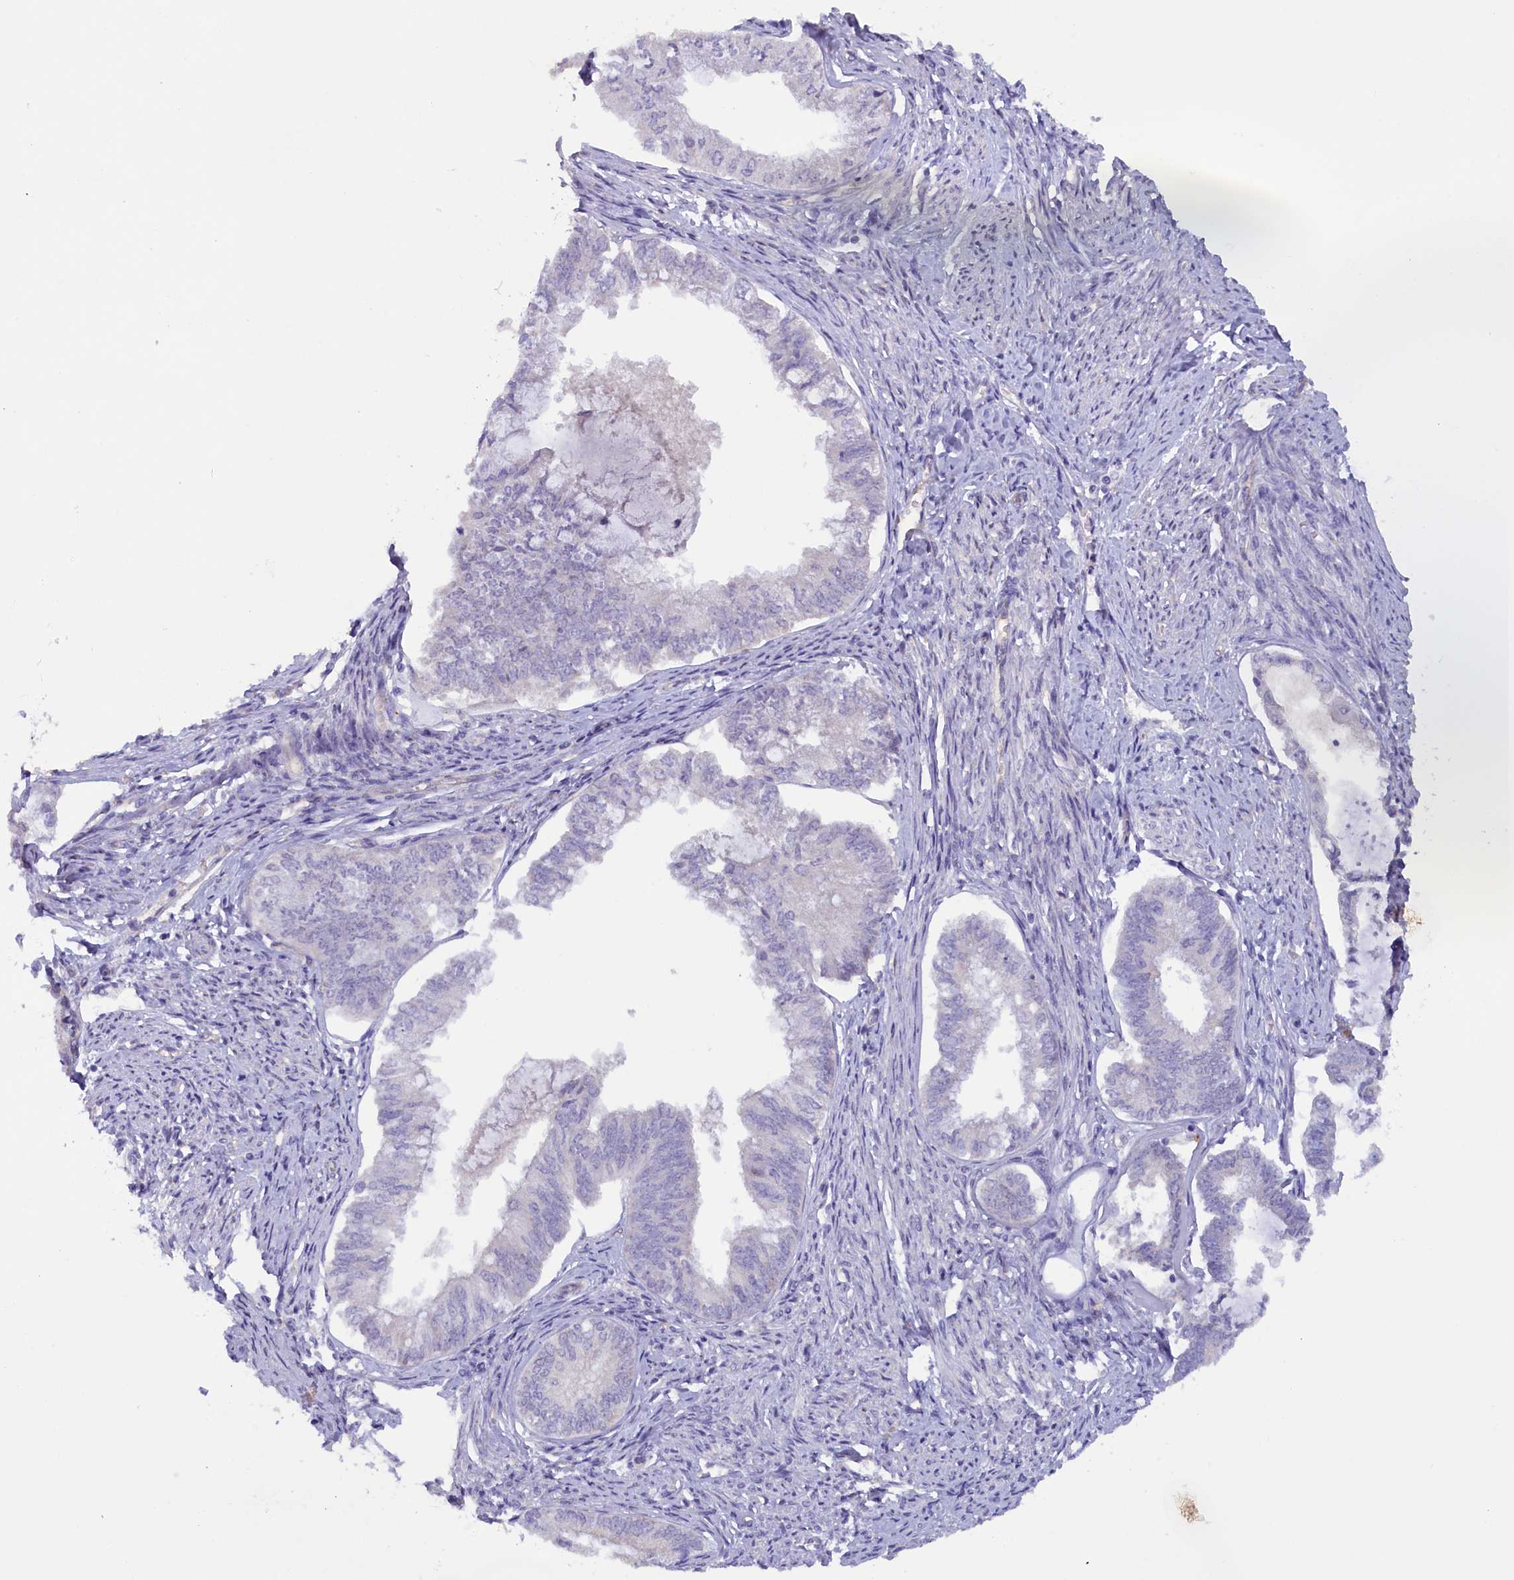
{"staining": {"intensity": "negative", "quantity": "none", "location": "none"}, "tissue": "endometrial cancer", "cell_type": "Tumor cells", "image_type": "cancer", "snomed": [{"axis": "morphology", "description": "Adenocarcinoma, NOS"}, {"axis": "topography", "description": "Endometrium"}], "caption": "An IHC histopathology image of adenocarcinoma (endometrial) is shown. There is no staining in tumor cells of adenocarcinoma (endometrial).", "gene": "ZSWIM4", "patient": {"sex": "female", "age": 86}}